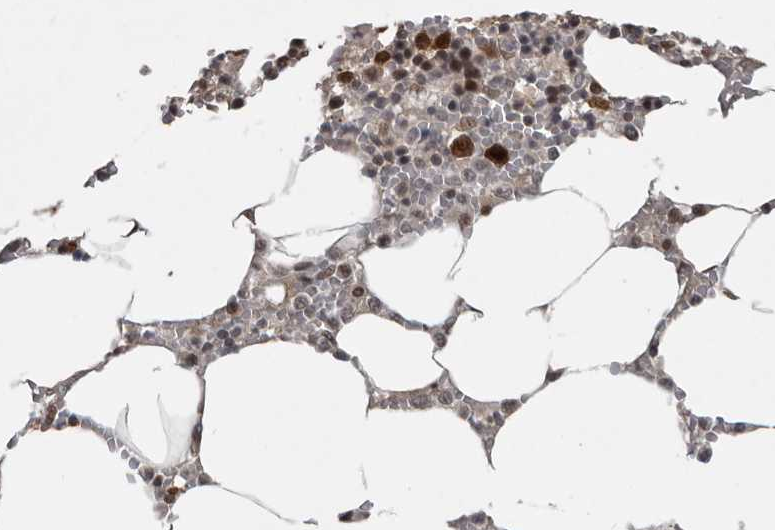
{"staining": {"intensity": "strong", "quantity": "25%-75%", "location": "nuclear"}, "tissue": "bone marrow", "cell_type": "Hematopoietic cells", "image_type": "normal", "snomed": [{"axis": "morphology", "description": "Normal tissue, NOS"}, {"axis": "topography", "description": "Bone marrow"}], "caption": "A brown stain shows strong nuclear positivity of a protein in hematopoietic cells of benign bone marrow.", "gene": "CDC27", "patient": {"sex": "male", "age": 70}}